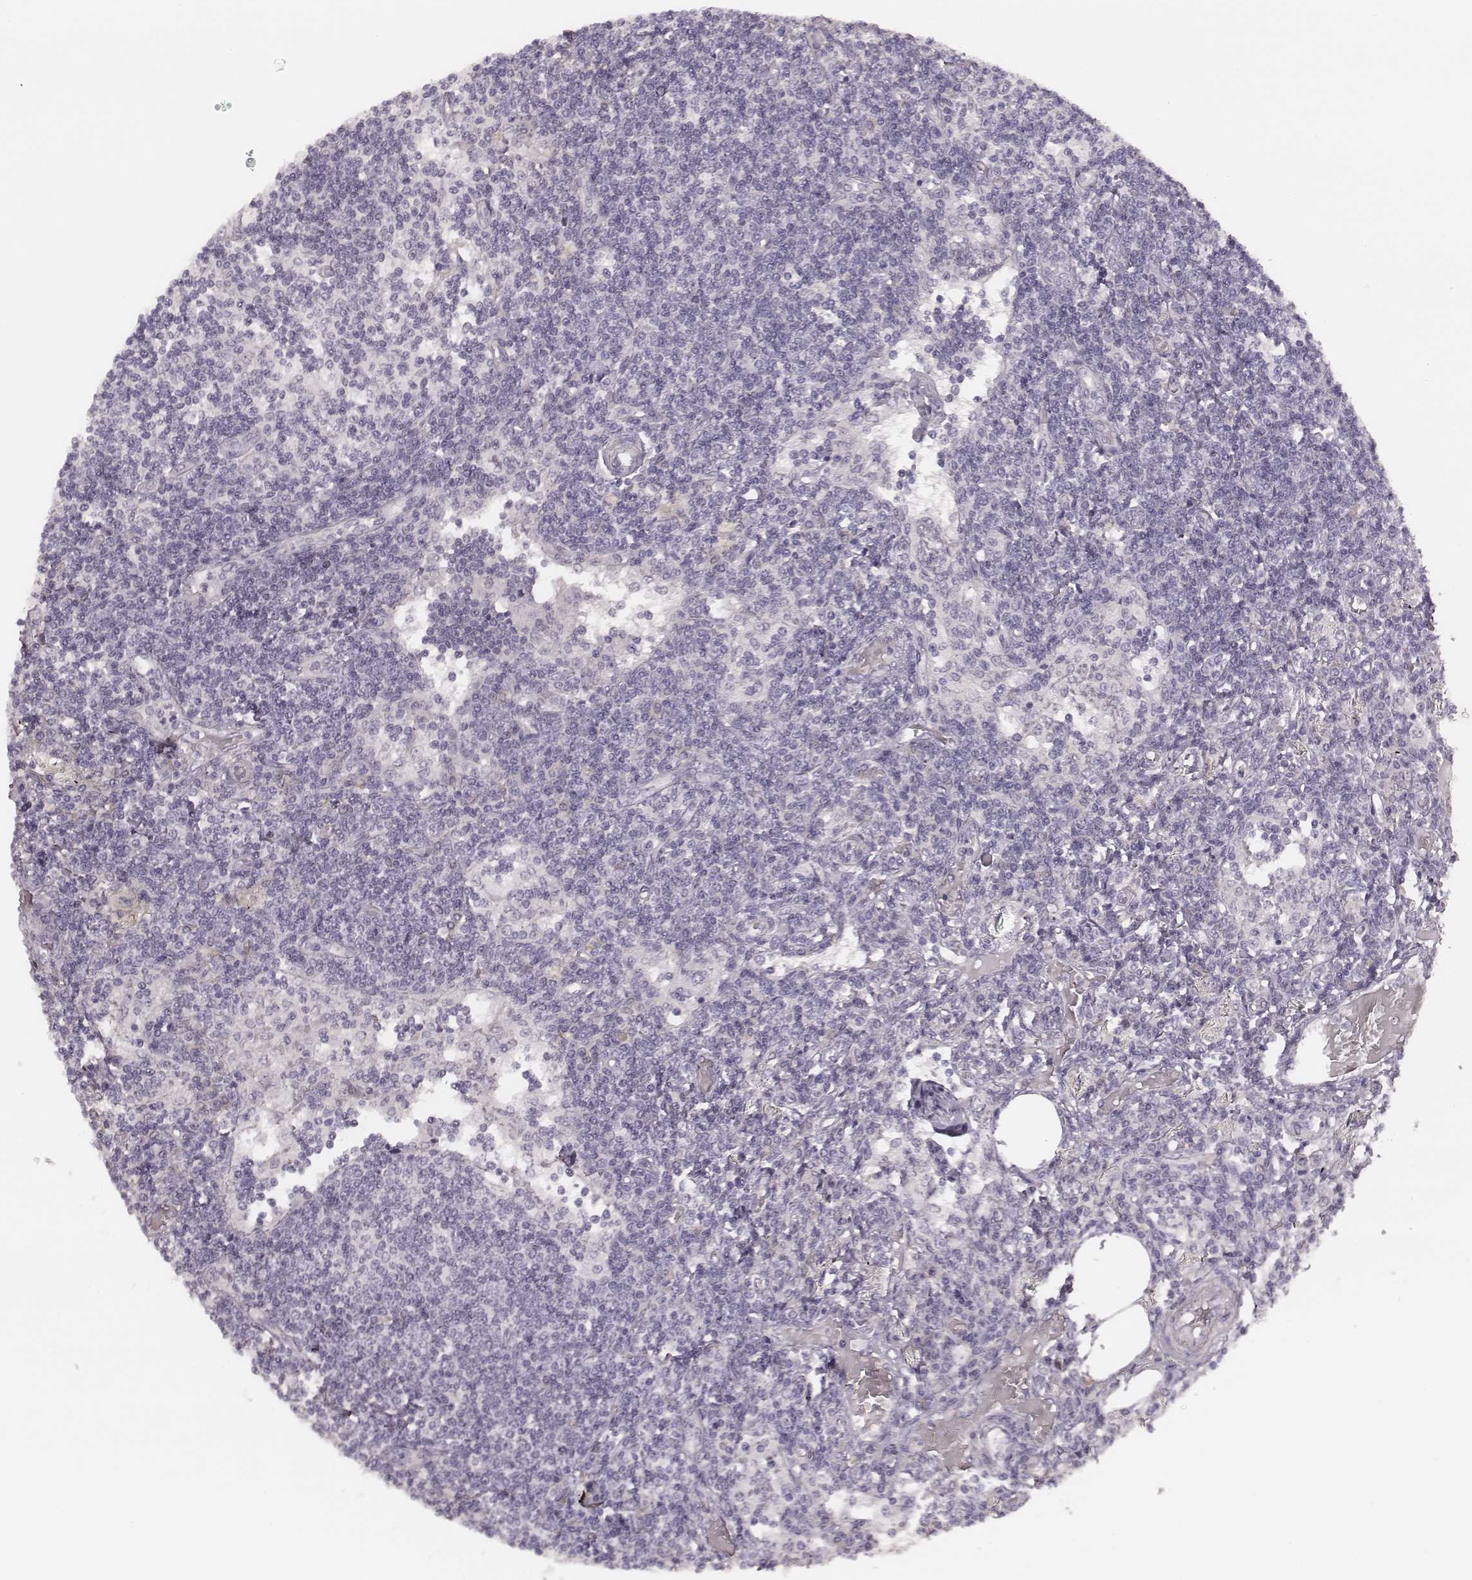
{"staining": {"intensity": "negative", "quantity": "none", "location": "none"}, "tissue": "lymph node", "cell_type": "Germinal center cells", "image_type": "normal", "snomed": [{"axis": "morphology", "description": "Normal tissue, NOS"}, {"axis": "topography", "description": "Lymph node"}], "caption": "High power microscopy image of an IHC image of unremarkable lymph node, revealing no significant expression in germinal center cells. Nuclei are stained in blue.", "gene": "MSX1", "patient": {"sex": "female", "age": 69}}